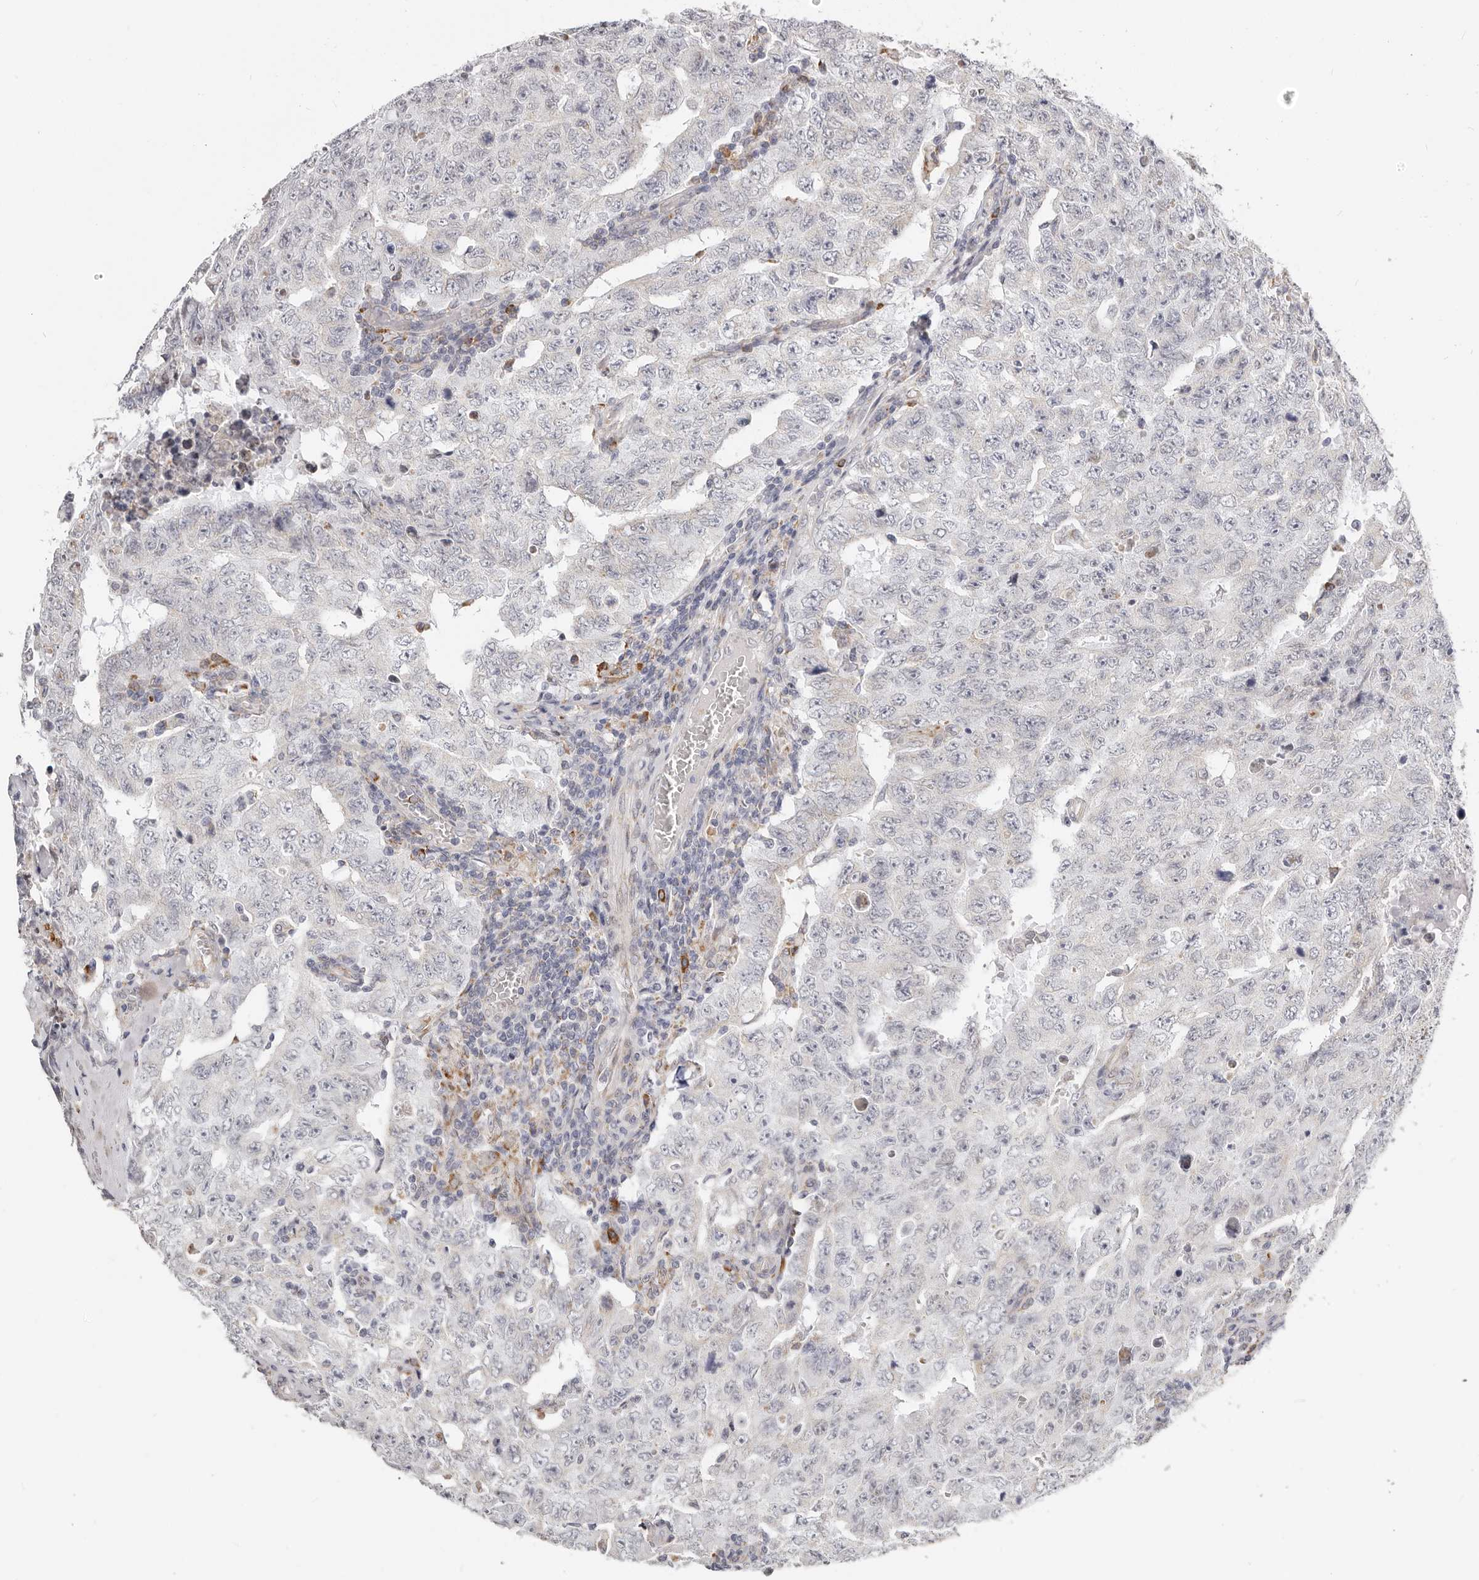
{"staining": {"intensity": "negative", "quantity": "none", "location": "none"}, "tissue": "testis cancer", "cell_type": "Tumor cells", "image_type": "cancer", "snomed": [{"axis": "morphology", "description": "Carcinoma, Embryonal, NOS"}, {"axis": "topography", "description": "Testis"}], "caption": "The IHC micrograph has no significant expression in tumor cells of testis cancer (embryonal carcinoma) tissue. (Brightfield microscopy of DAB (3,3'-diaminobenzidine) immunohistochemistry at high magnification).", "gene": "IL32", "patient": {"sex": "male", "age": 26}}